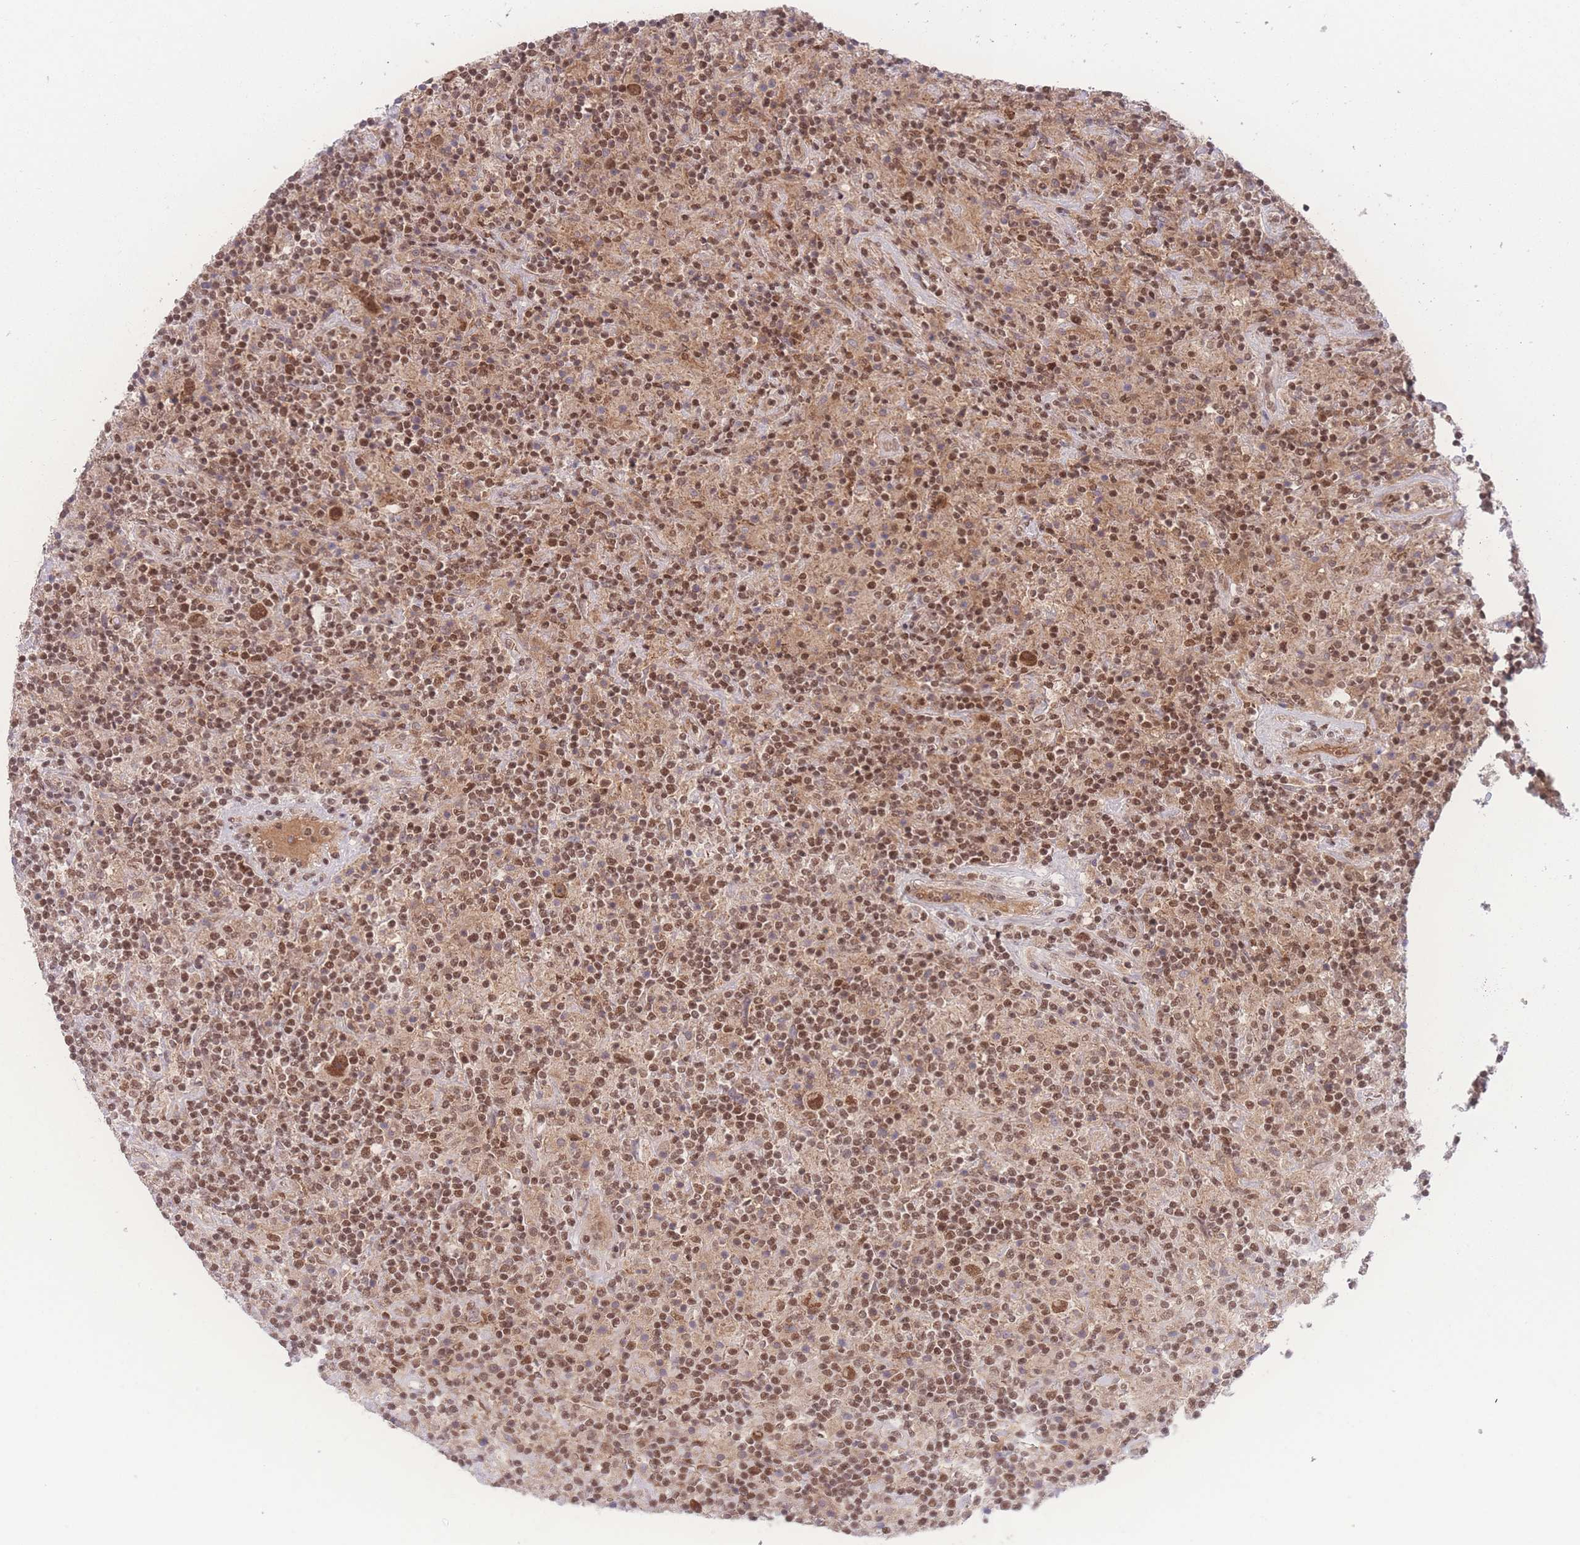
{"staining": {"intensity": "moderate", "quantity": ">75%", "location": "nuclear"}, "tissue": "lymphoma", "cell_type": "Tumor cells", "image_type": "cancer", "snomed": [{"axis": "morphology", "description": "Hodgkin's disease, NOS"}, {"axis": "topography", "description": "Lymph node"}], "caption": "Tumor cells reveal medium levels of moderate nuclear positivity in about >75% of cells in Hodgkin's disease.", "gene": "RAVER1", "patient": {"sex": "male", "age": 70}}